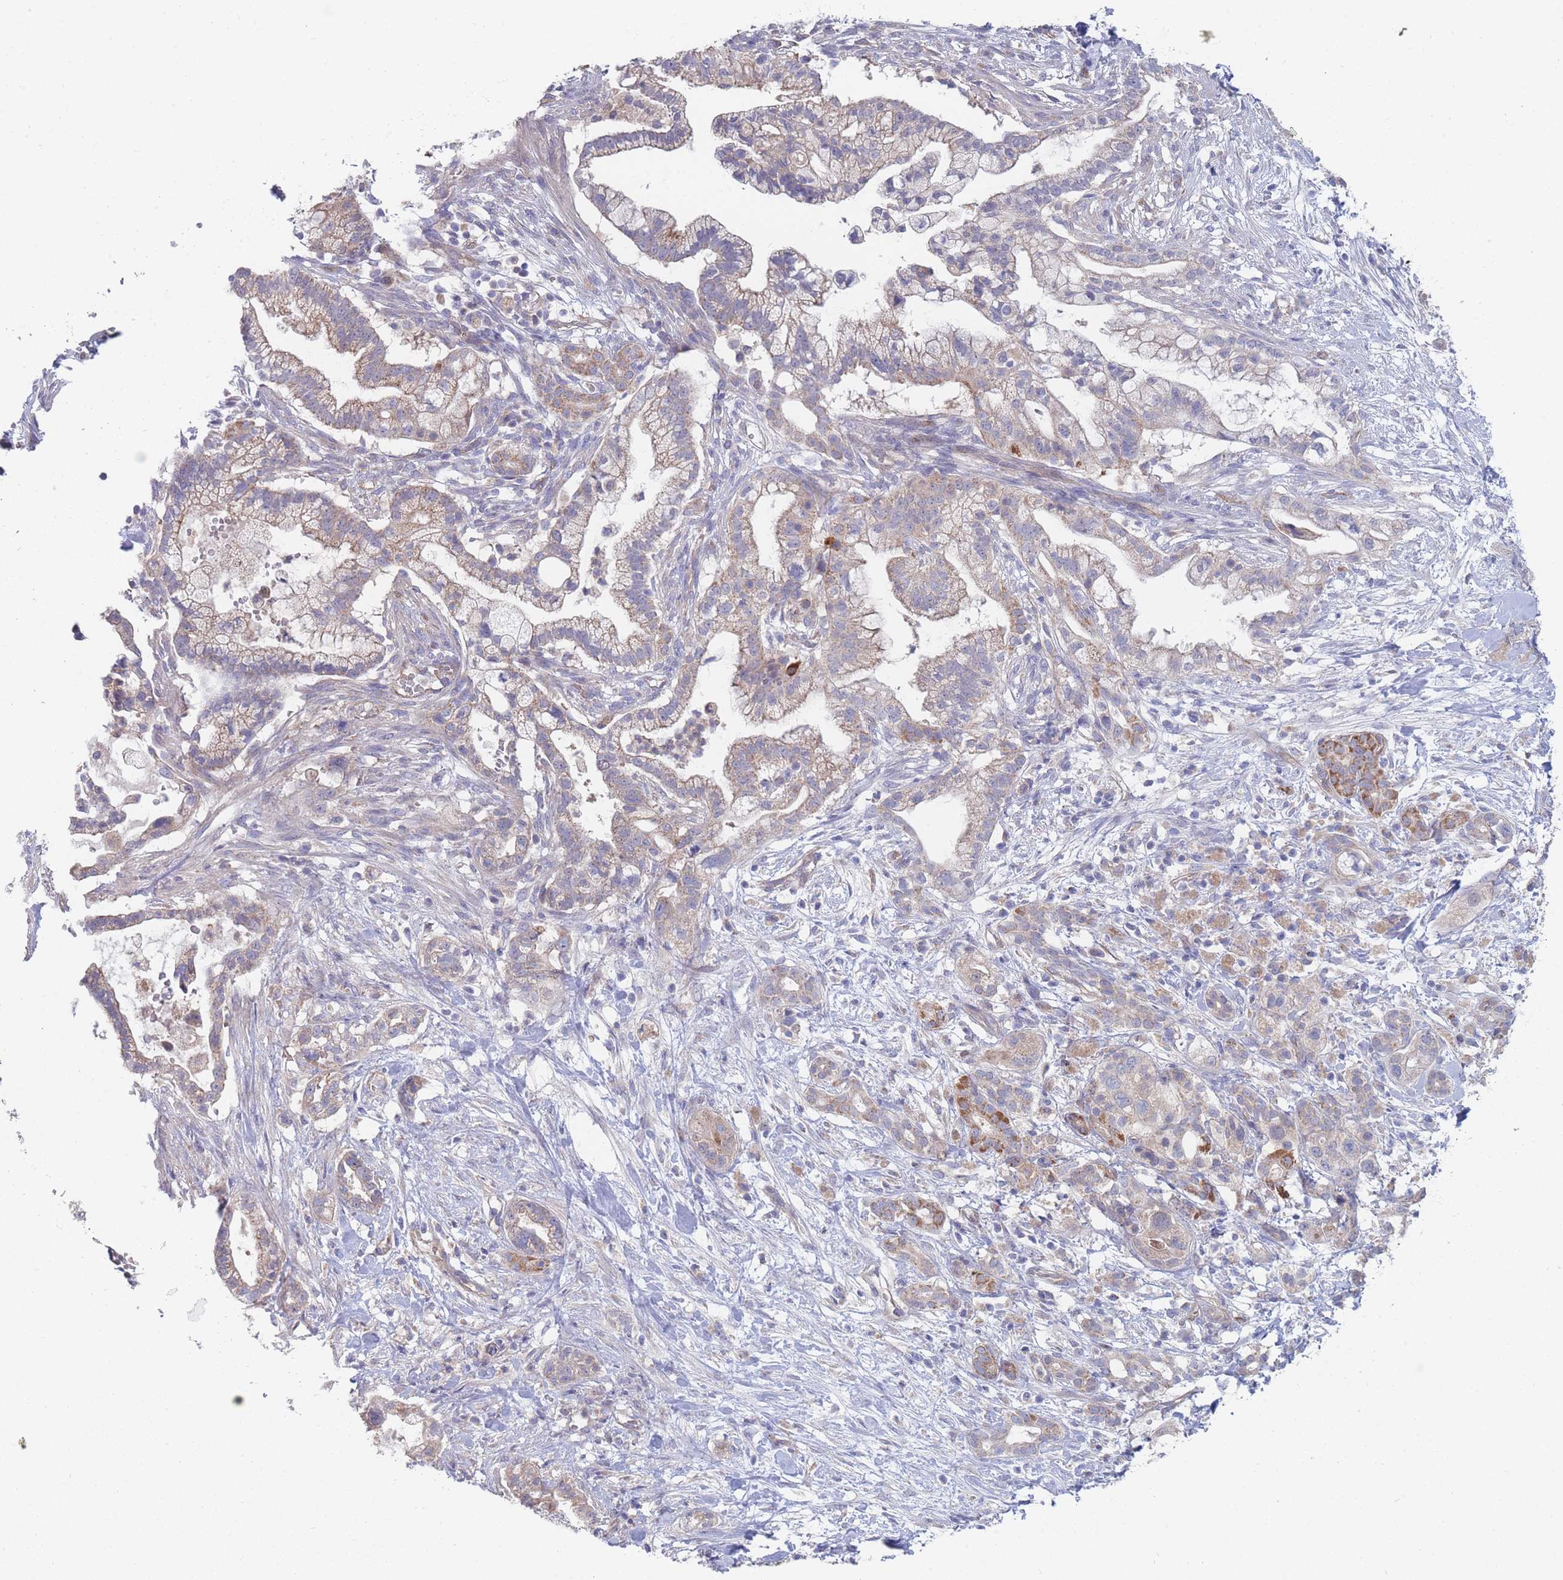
{"staining": {"intensity": "moderate", "quantity": "<25%", "location": "cytoplasmic/membranous"}, "tissue": "pancreatic cancer", "cell_type": "Tumor cells", "image_type": "cancer", "snomed": [{"axis": "morphology", "description": "Adenocarcinoma, NOS"}, {"axis": "topography", "description": "Pancreas"}], "caption": "Brown immunohistochemical staining in human pancreatic adenocarcinoma shows moderate cytoplasmic/membranous positivity in about <25% of tumor cells. The protein is stained brown, and the nuclei are stained in blue (DAB (3,3'-diaminobenzidine) IHC with brightfield microscopy, high magnification).", "gene": "NUB1", "patient": {"sex": "male", "age": 44}}